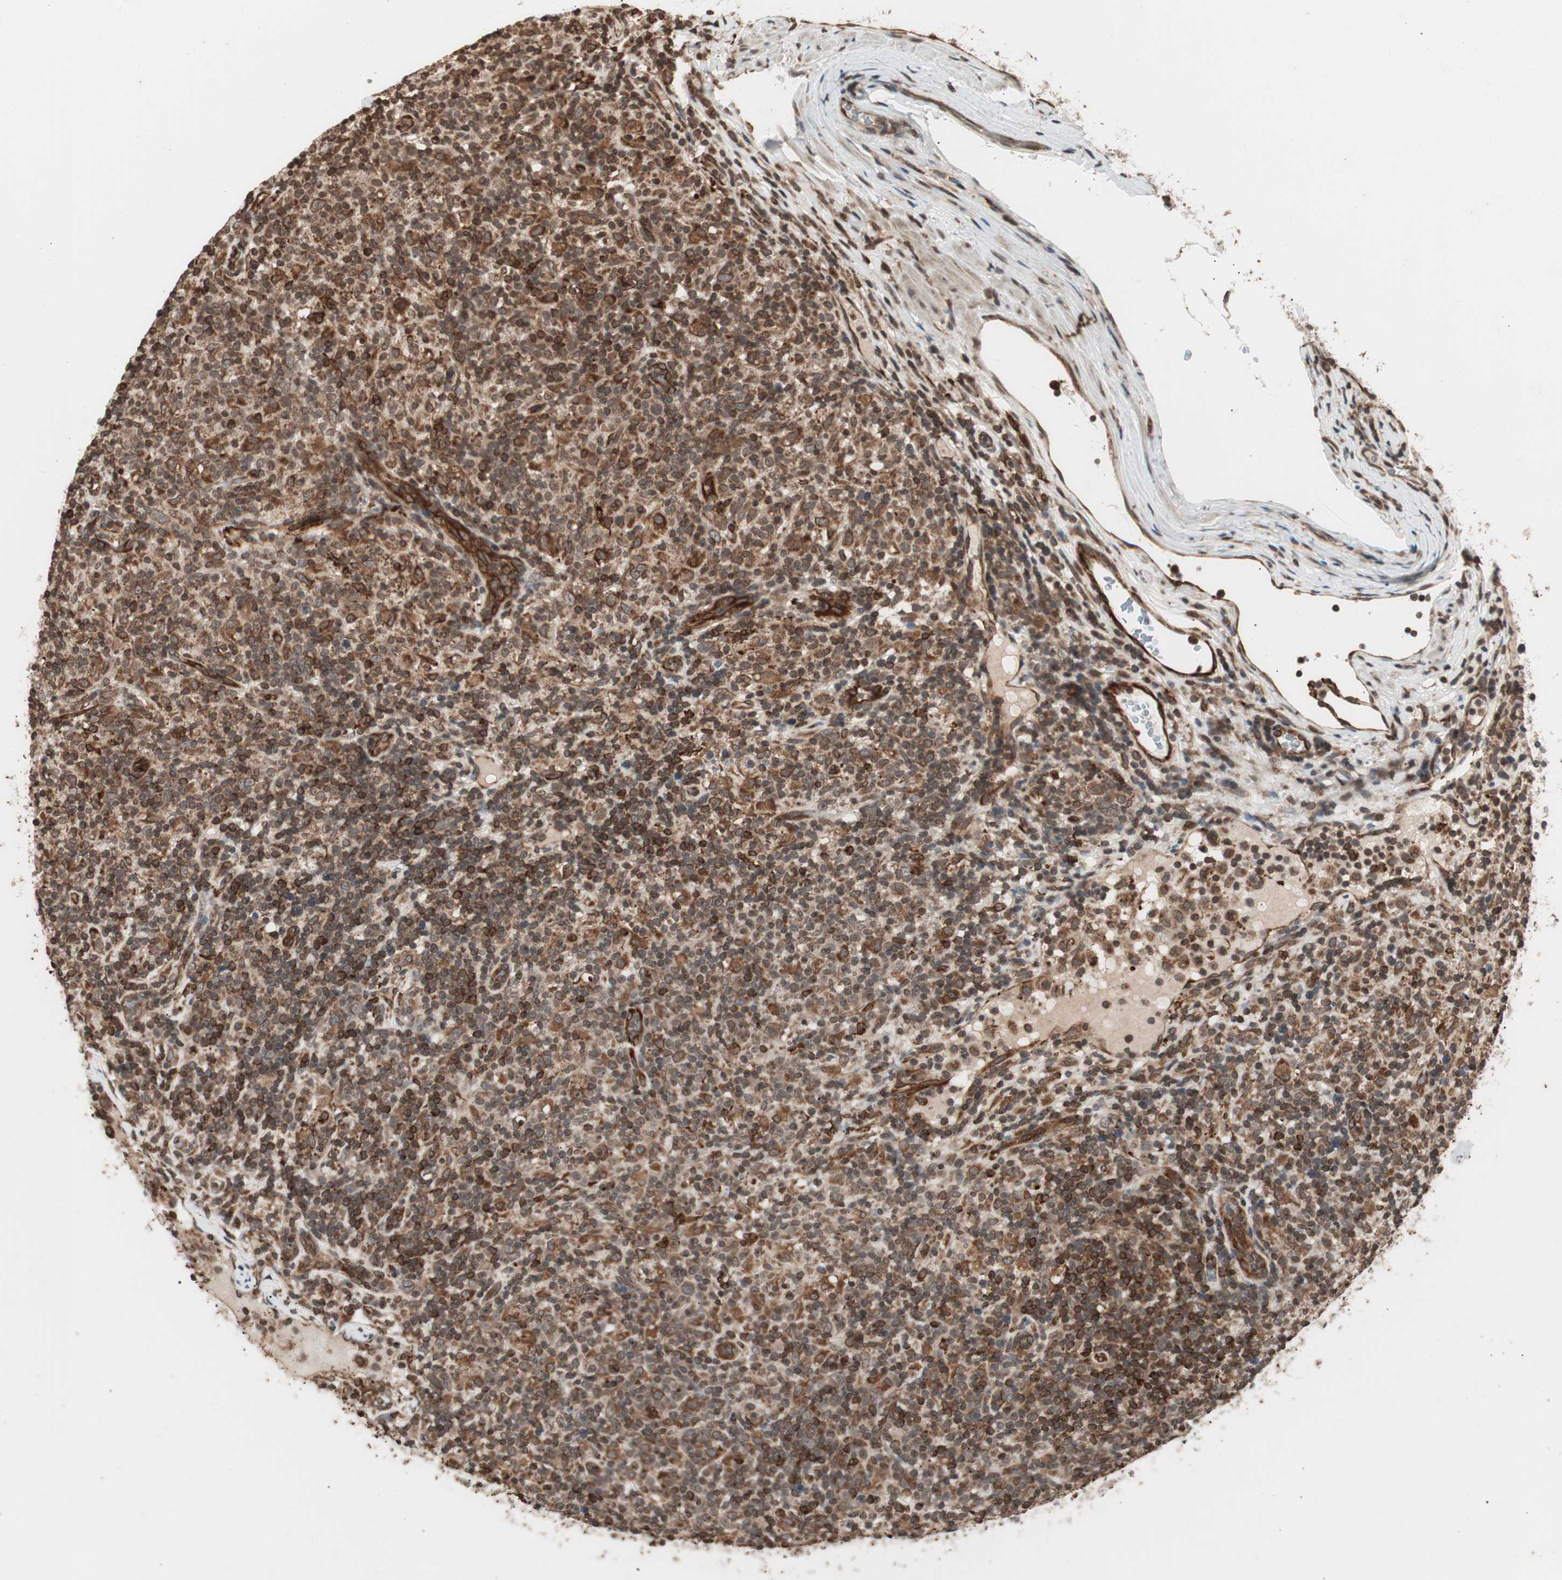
{"staining": {"intensity": "strong", "quantity": ">75%", "location": "cytoplasmic/membranous"}, "tissue": "lymphoma", "cell_type": "Tumor cells", "image_type": "cancer", "snomed": [{"axis": "morphology", "description": "Hodgkin's disease, NOS"}, {"axis": "topography", "description": "Lymph node"}], "caption": "Immunohistochemical staining of human Hodgkin's disease exhibits high levels of strong cytoplasmic/membranous expression in about >75% of tumor cells.", "gene": "ZFC3H1", "patient": {"sex": "male", "age": 70}}